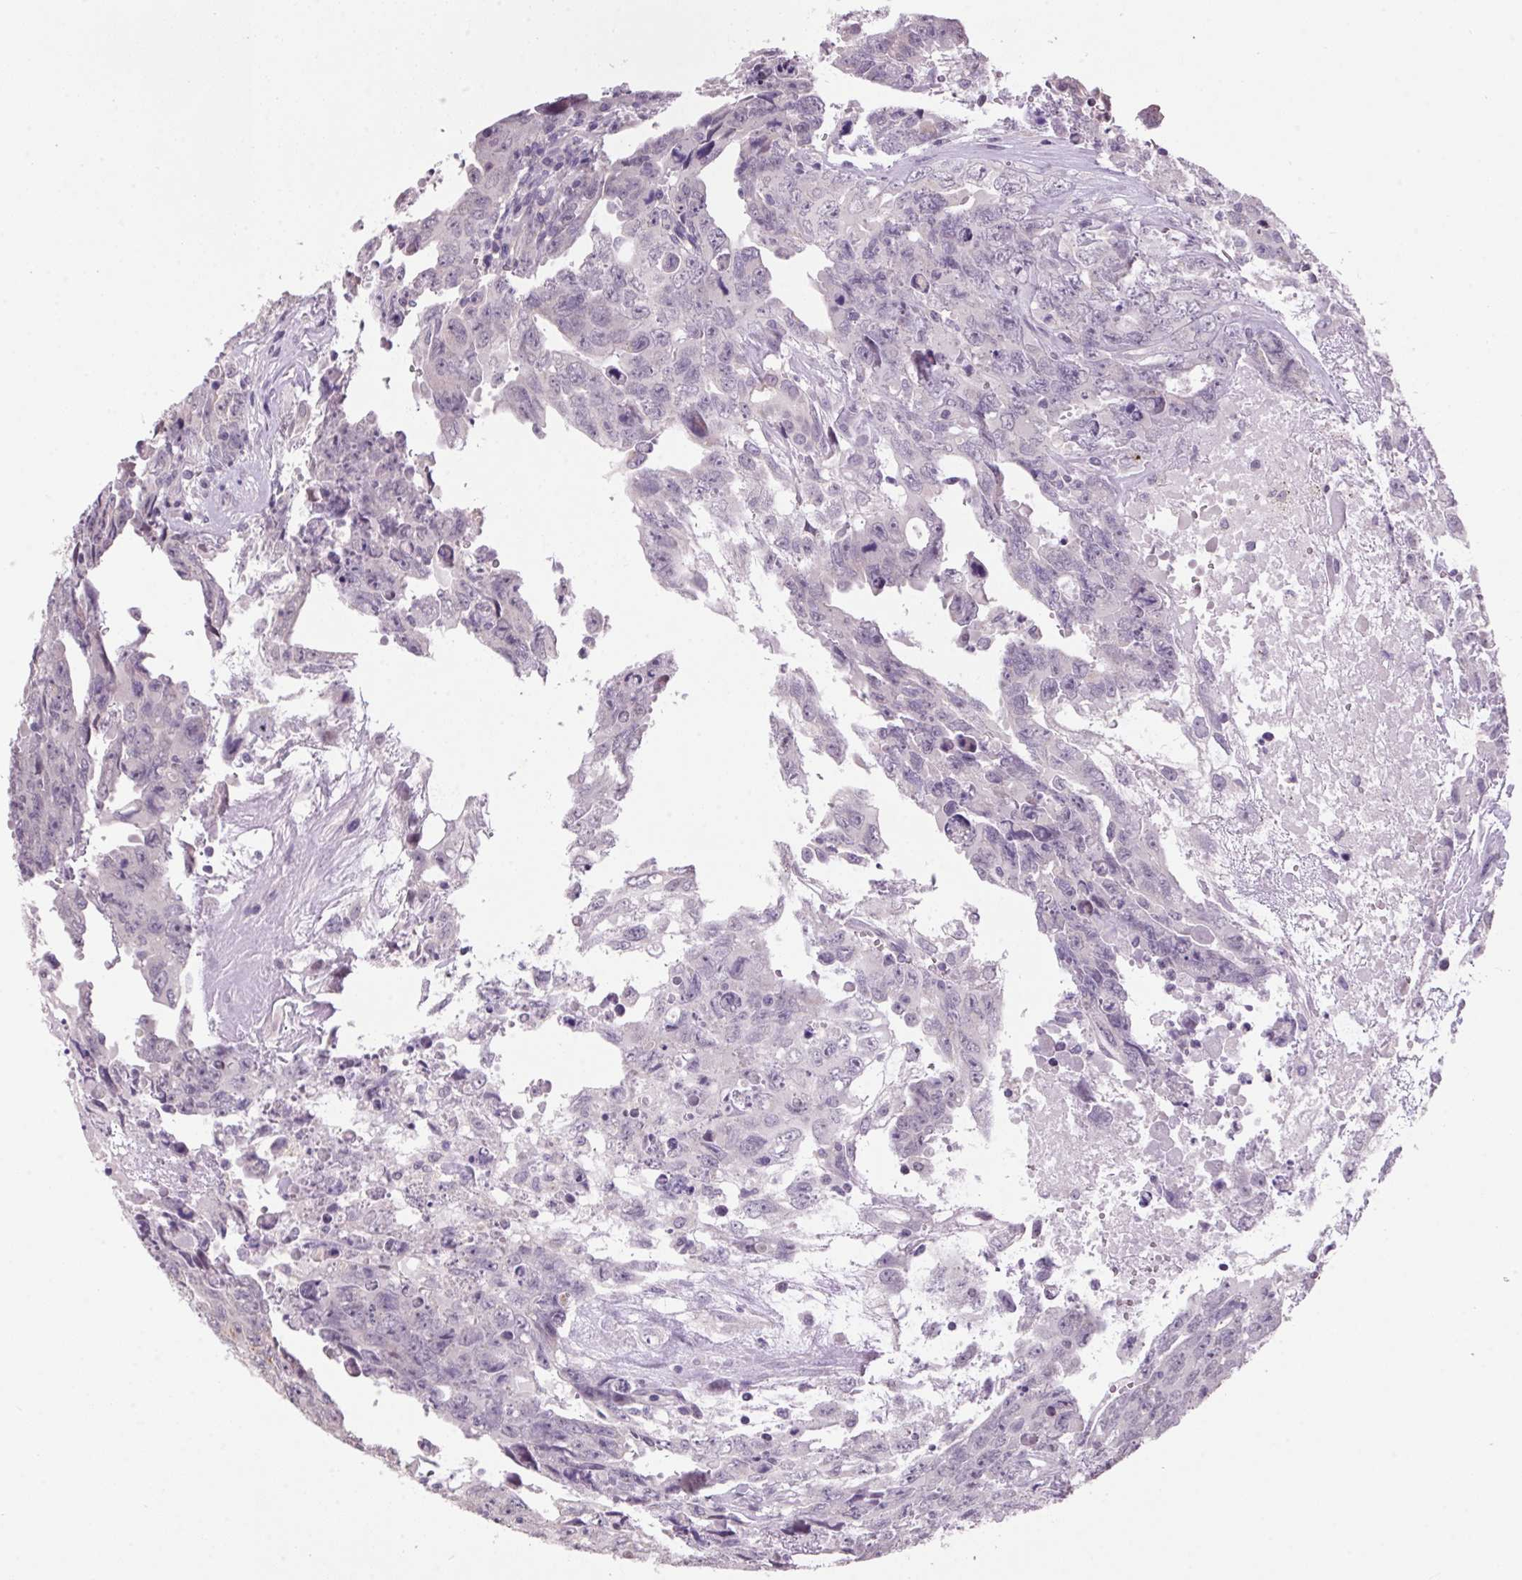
{"staining": {"intensity": "negative", "quantity": "none", "location": "none"}, "tissue": "testis cancer", "cell_type": "Tumor cells", "image_type": "cancer", "snomed": [{"axis": "morphology", "description": "Carcinoma, Embryonal, NOS"}, {"axis": "topography", "description": "Testis"}], "caption": "An immunohistochemistry (IHC) image of testis embryonal carcinoma is shown. There is no staining in tumor cells of testis embryonal carcinoma.", "gene": "VWA3B", "patient": {"sex": "male", "age": 24}}